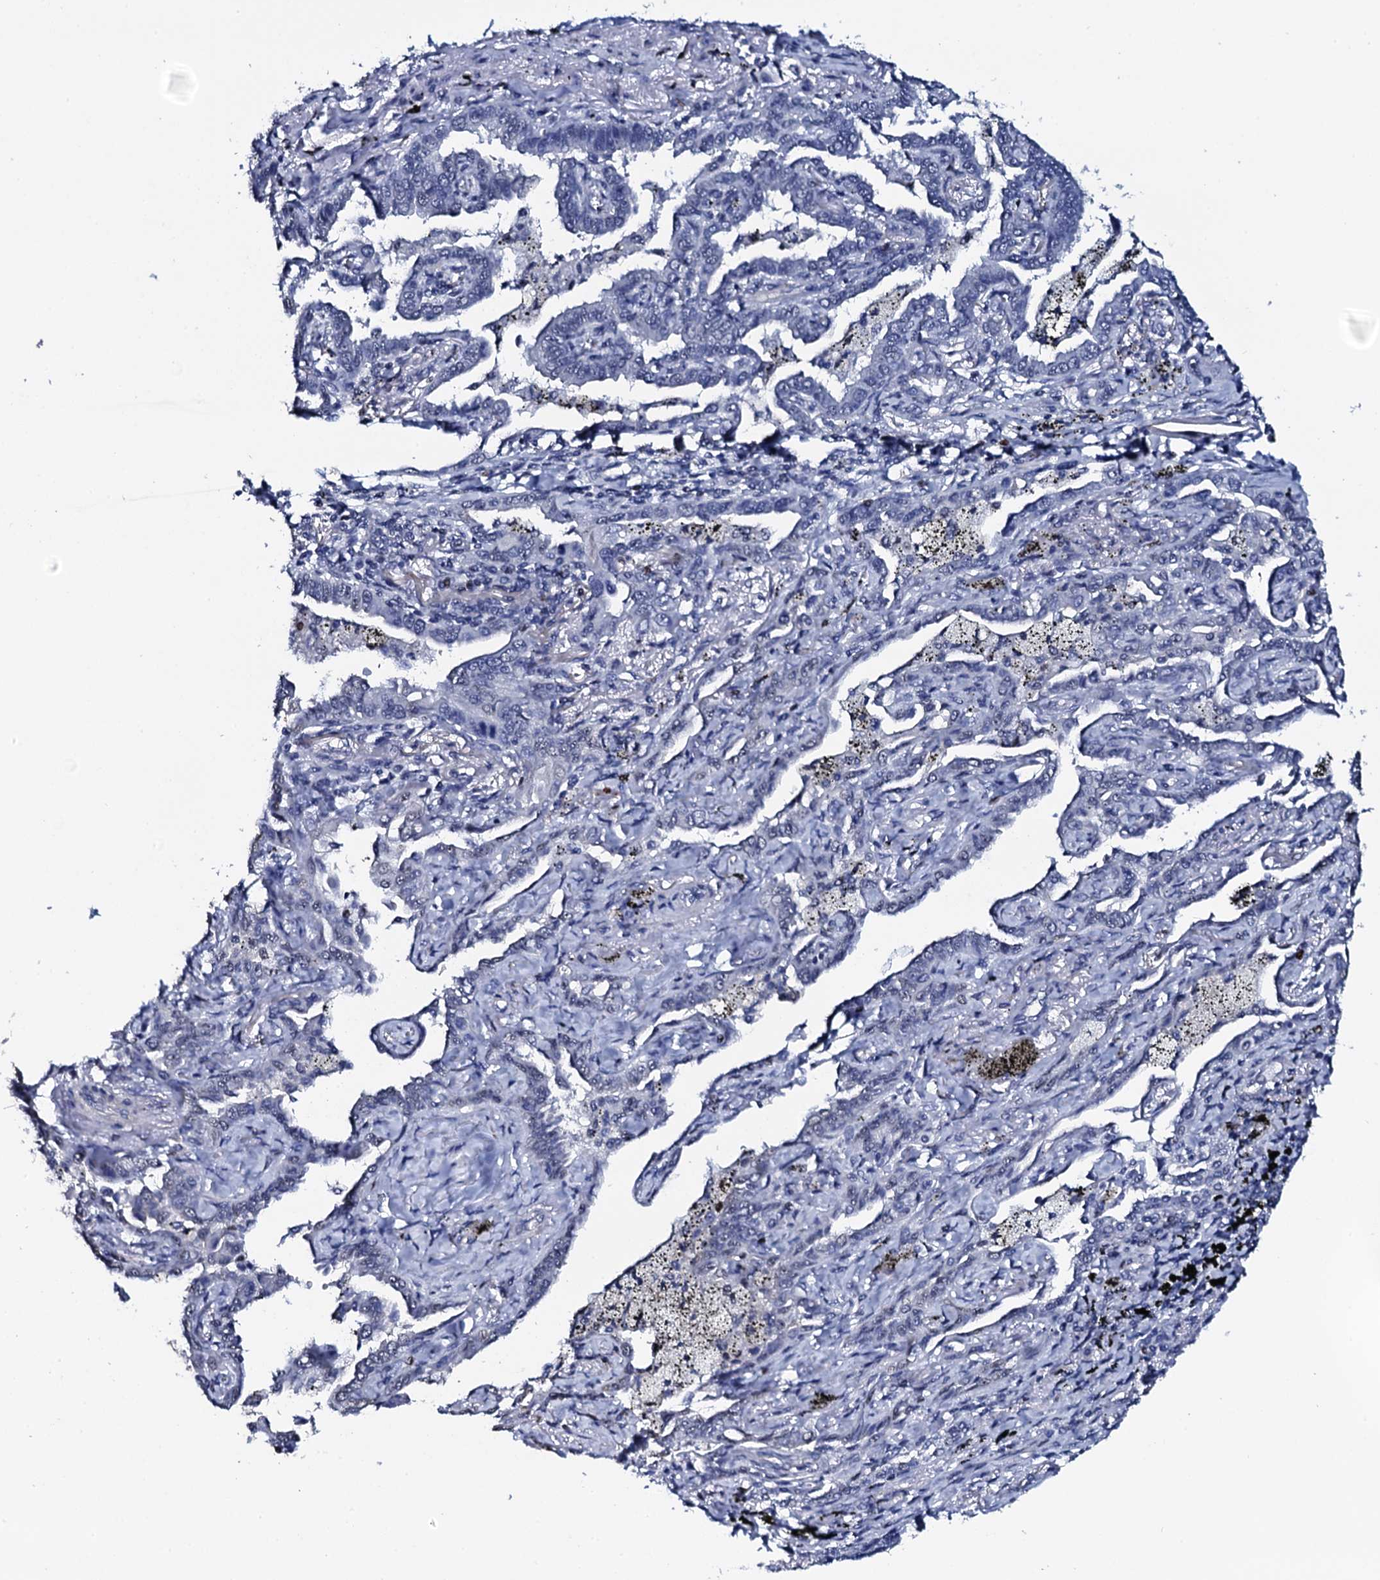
{"staining": {"intensity": "negative", "quantity": "none", "location": "none"}, "tissue": "lung cancer", "cell_type": "Tumor cells", "image_type": "cancer", "snomed": [{"axis": "morphology", "description": "Adenocarcinoma, NOS"}, {"axis": "topography", "description": "Lung"}], "caption": "Immunohistochemistry micrograph of neoplastic tissue: human adenocarcinoma (lung) stained with DAB reveals no significant protein positivity in tumor cells.", "gene": "NPM2", "patient": {"sex": "male", "age": 67}}